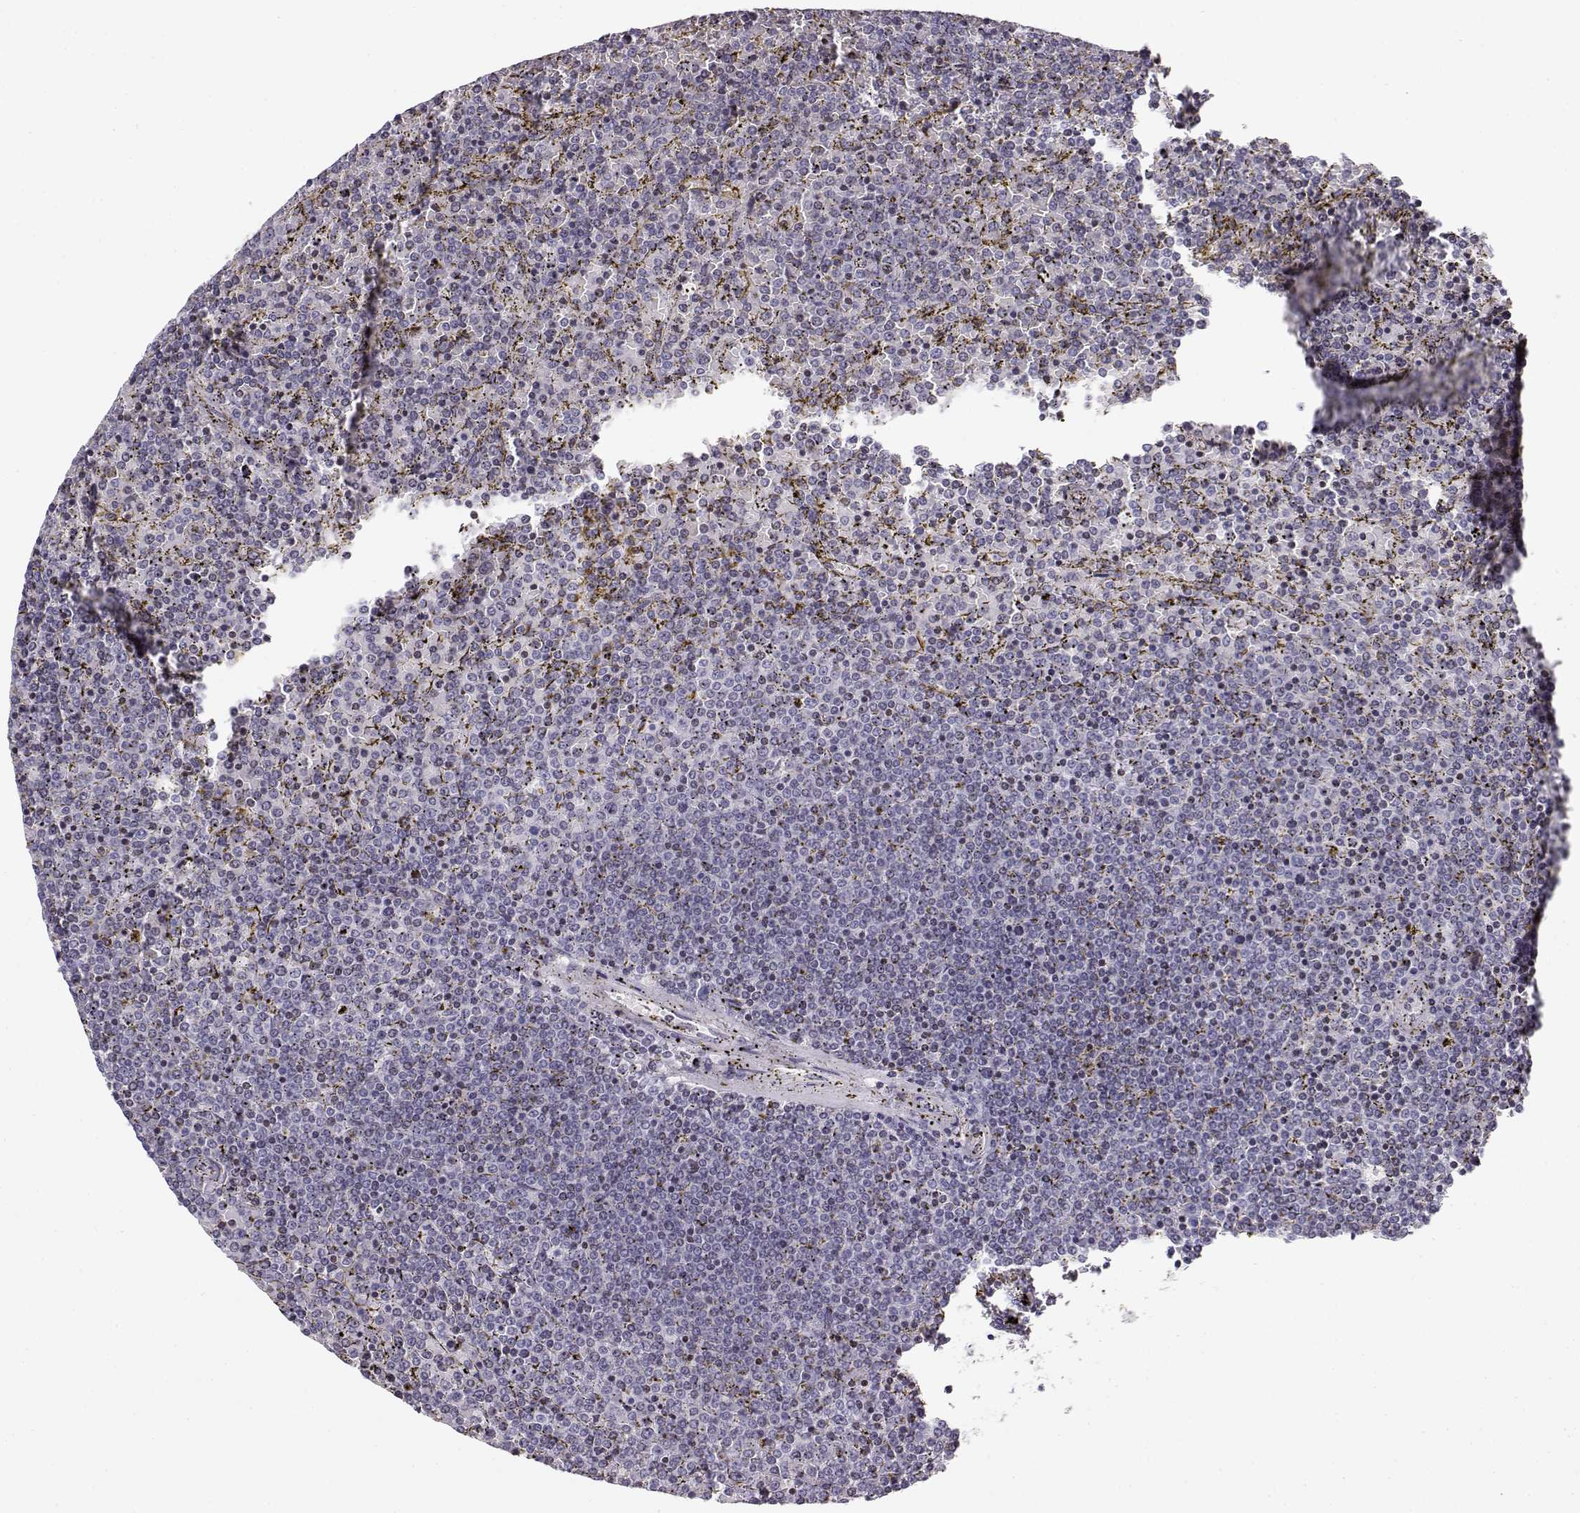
{"staining": {"intensity": "negative", "quantity": "none", "location": "none"}, "tissue": "lymphoma", "cell_type": "Tumor cells", "image_type": "cancer", "snomed": [{"axis": "morphology", "description": "Malignant lymphoma, non-Hodgkin's type, Low grade"}, {"axis": "topography", "description": "Spleen"}], "caption": "Image shows no protein expression in tumor cells of low-grade malignant lymphoma, non-Hodgkin's type tissue. (DAB (3,3'-diaminobenzidine) IHC, high magnification).", "gene": "CRX", "patient": {"sex": "female", "age": 77}}